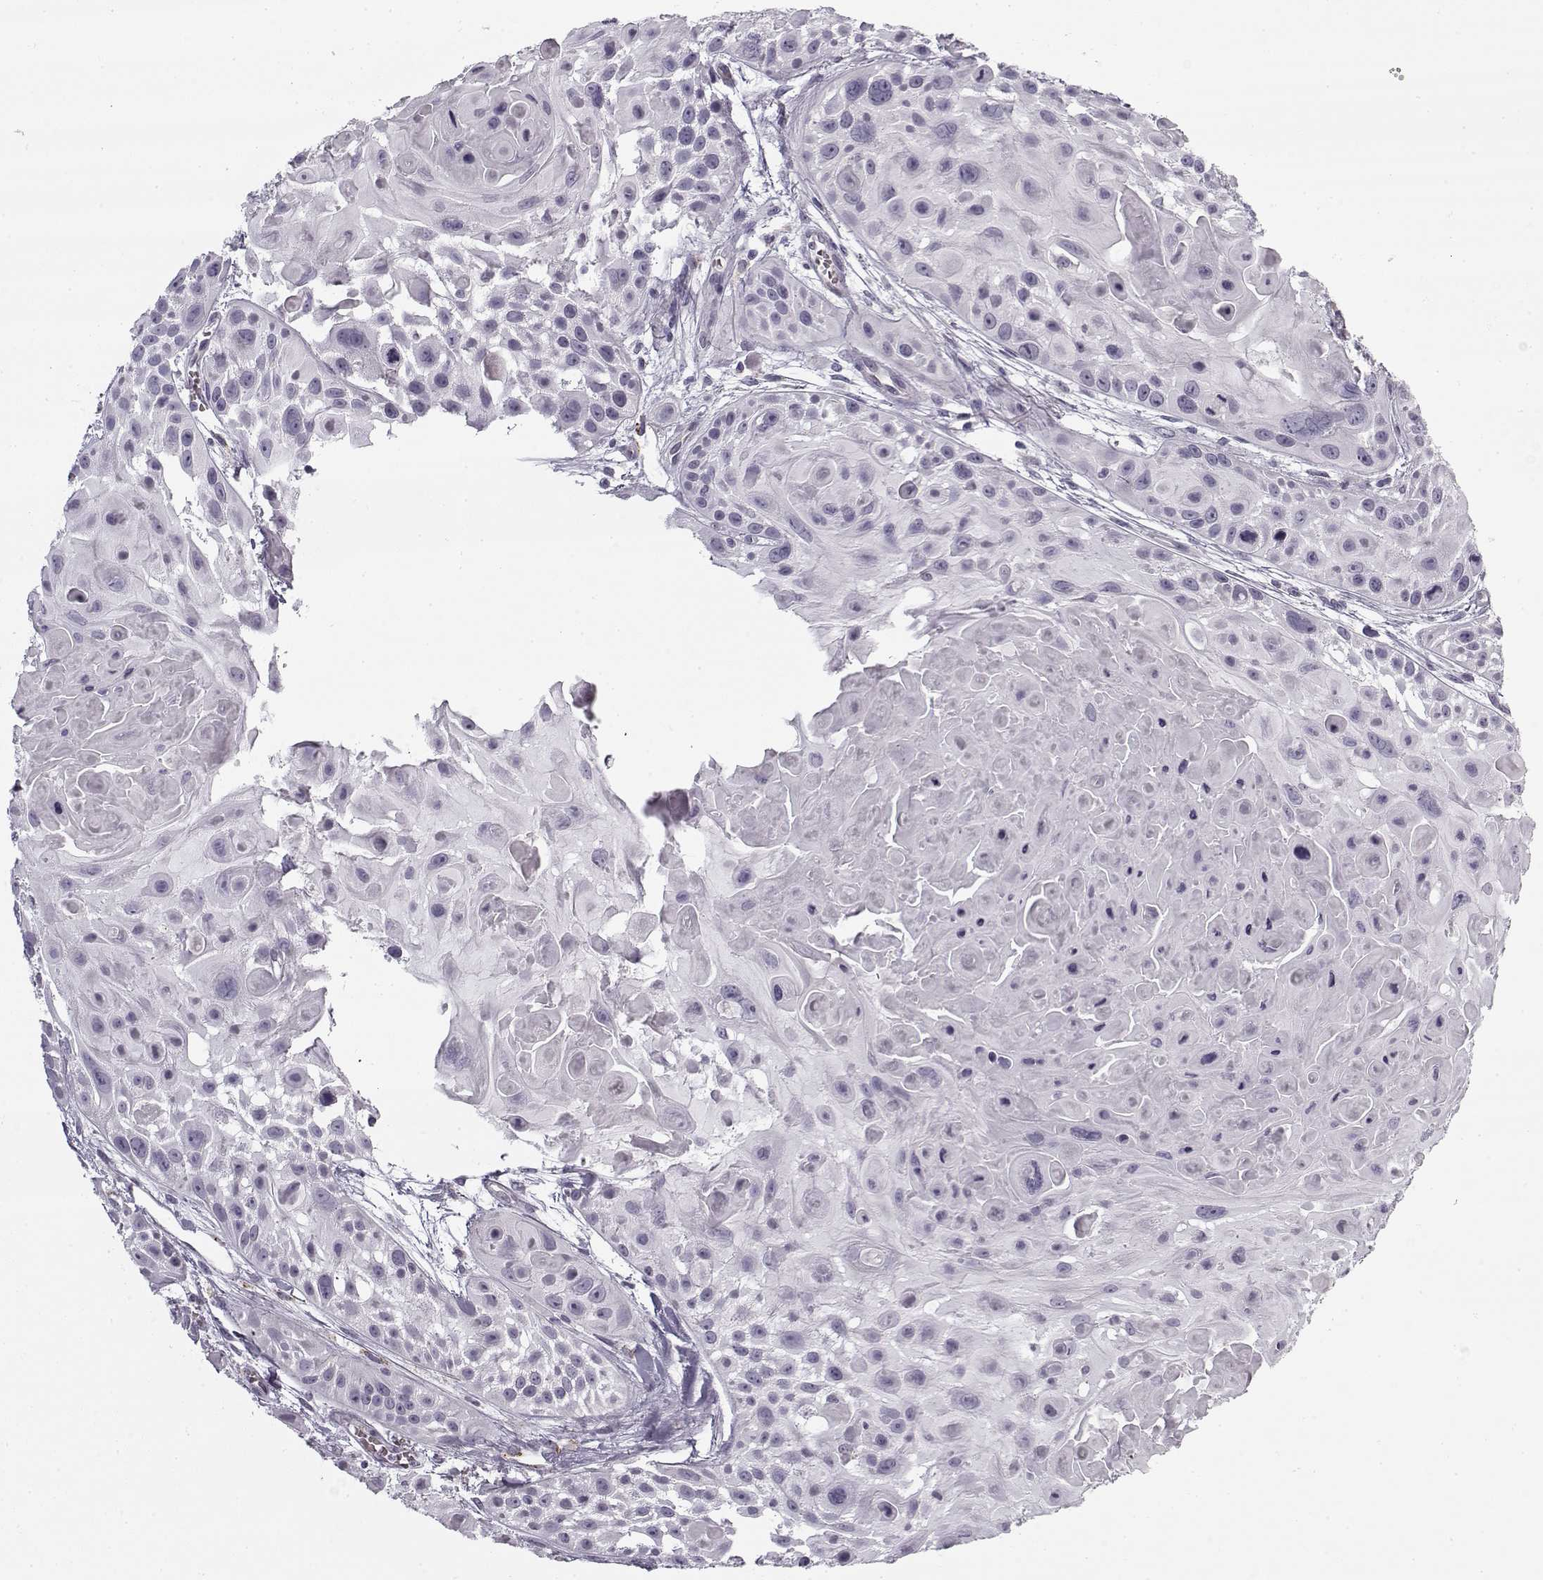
{"staining": {"intensity": "negative", "quantity": "none", "location": "none"}, "tissue": "skin cancer", "cell_type": "Tumor cells", "image_type": "cancer", "snomed": [{"axis": "morphology", "description": "Squamous cell carcinoma, NOS"}, {"axis": "topography", "description": "Skin"}, {"axis": "topography", "description": "Anal"}], "caption": "A high-resolution histopathology image shows immunohistochemistry (IHC) staining of skin cancer, which exhibits no significant positivity in tumor cells.", "gene": "SNCA", "patient": {"sex": "female", "age": 75}}